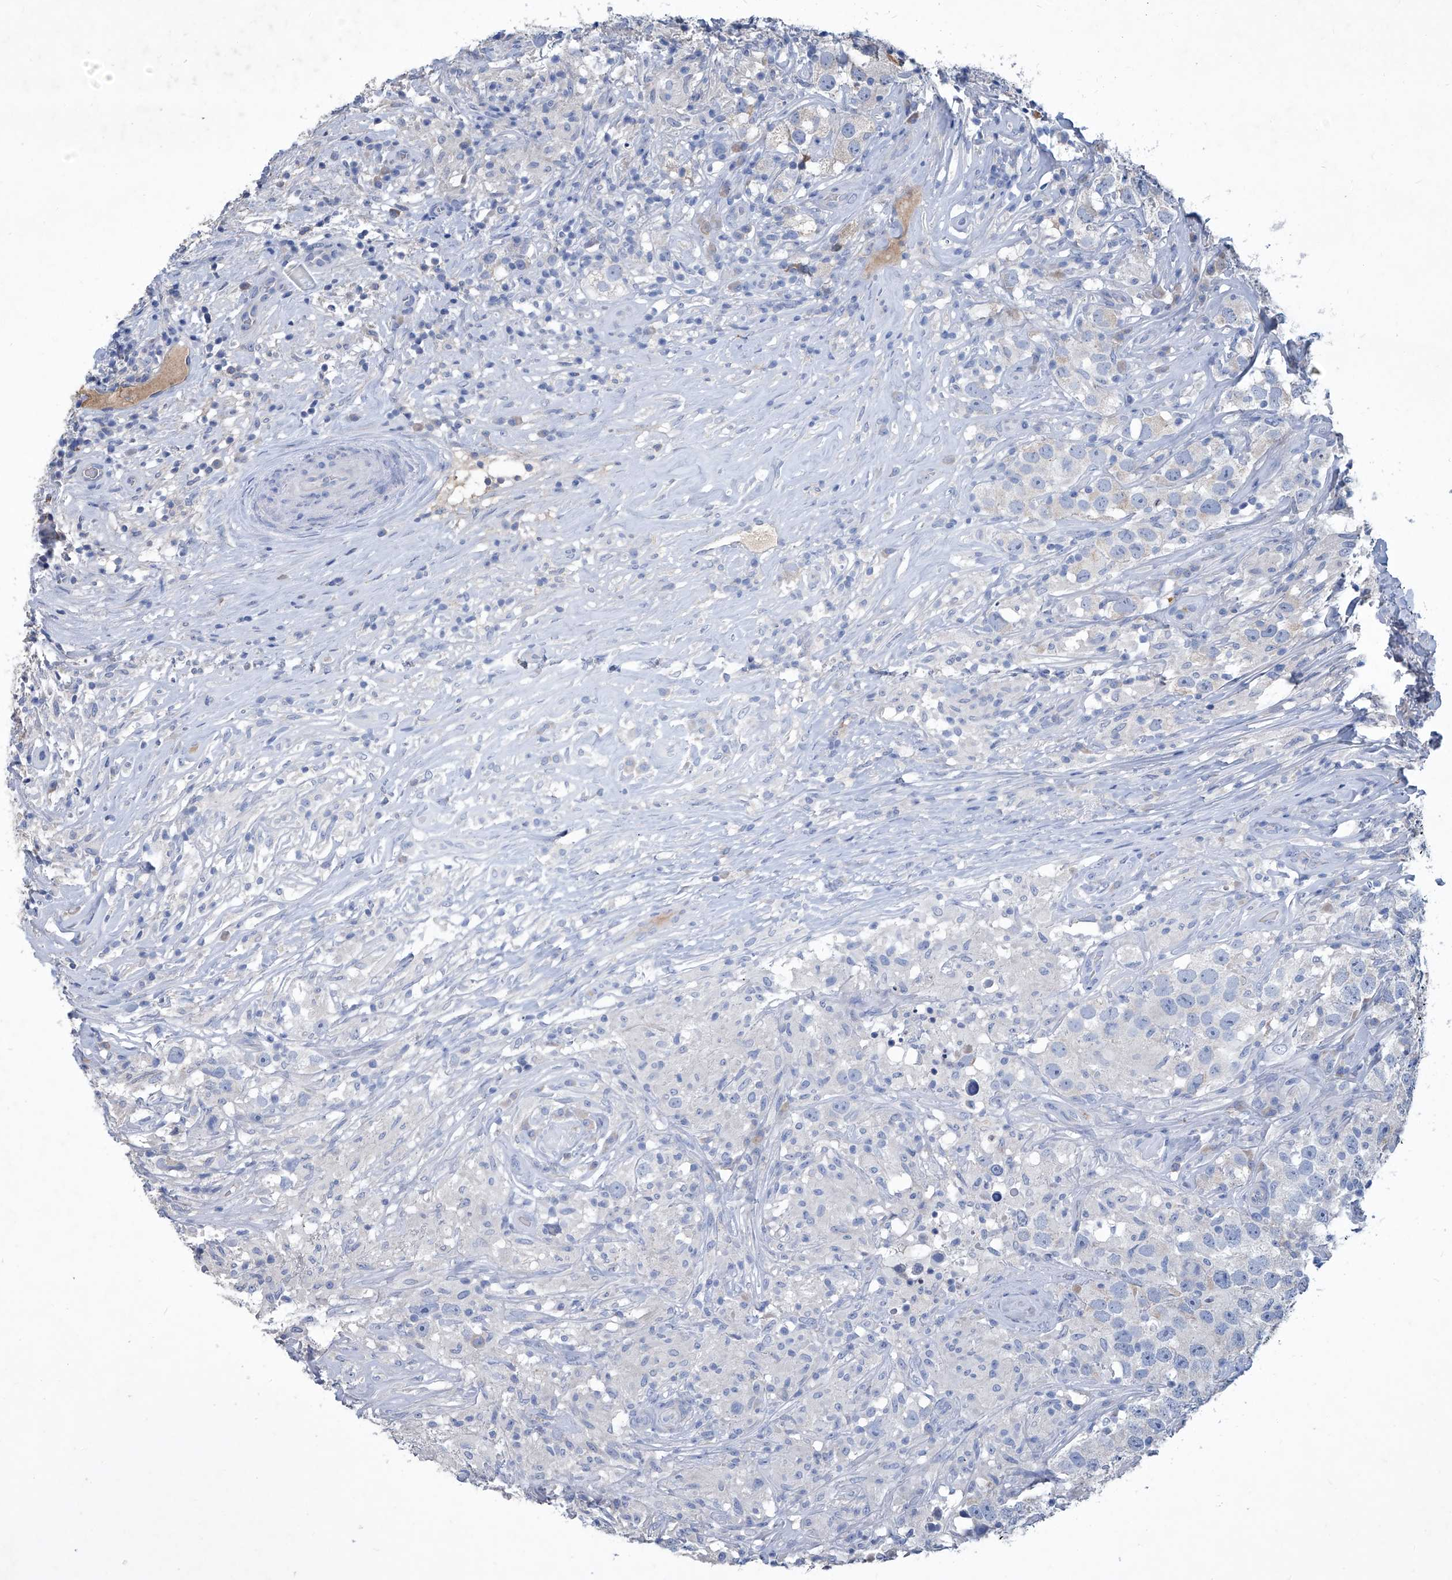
{"staining": {"intensity": "negative", "quantity": "none", "location": "none"}, "tissue": "testis cancer", "cell_type": "Tumor cells", "image_type": "cancer", "snomed": [{"axis": "morphology", "description": "Seminoma, NOS"}, {"axis": "topography", "description": "Testis"}], "caption": "Testis cancer (seminoma) was stained to show a protein in brown. There is no significant positivity in tumor cells. Brightfield microscopy of IHC stained with DAB (3,3'-diaminobenzidine) (brown) and hematoxylin (blue), captured at high magnification.", "gene": "MTARC1", "patient": {"sex": "male", "age": 49}}